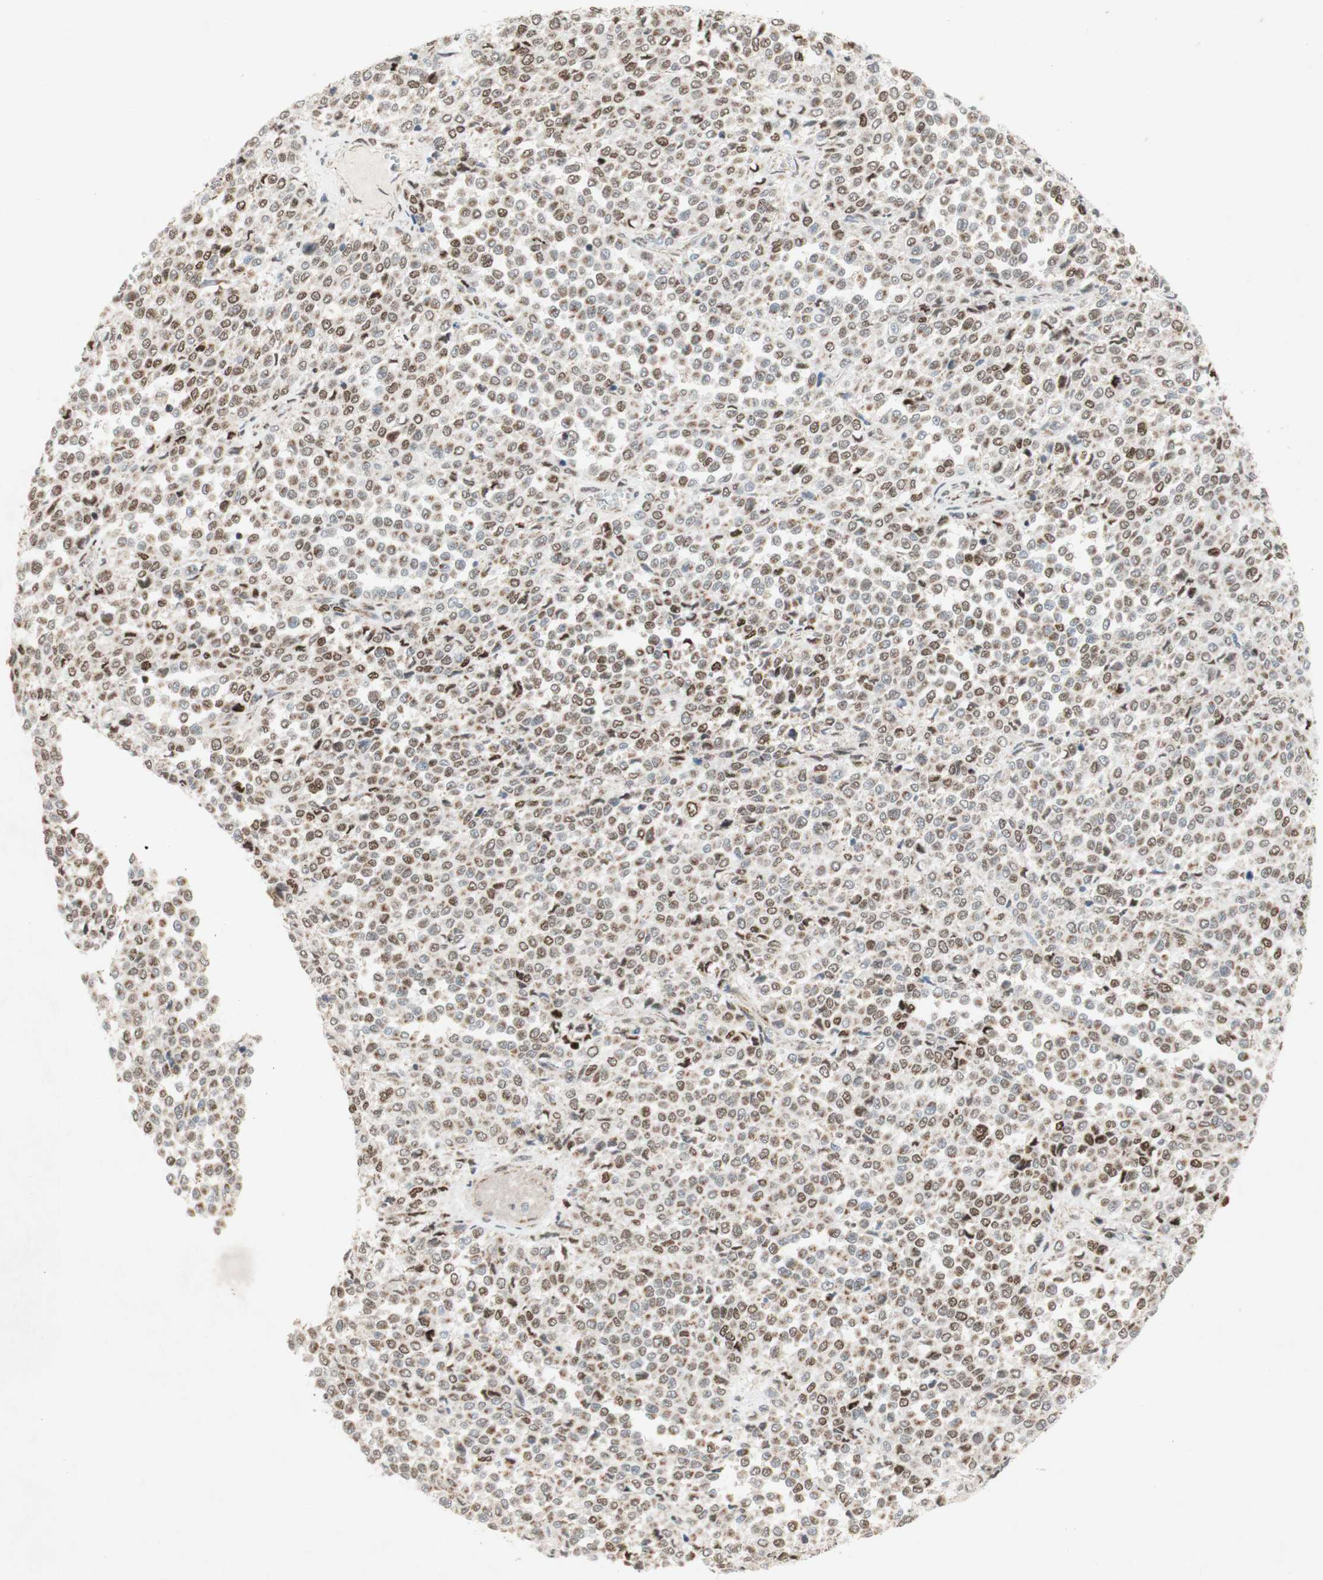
{"staining": {"intensity": "weak", "quantity": "25%-75%", "location": "nuclear"}, "tissue": "melanoma", "cell_type": "Tumor cells", "image_type": "cancer", "snomed": [{"axis": "morphology", "description": "Malignant melanoma, Metastatic site"}, {"axis": "topography", "description": "Pancreas"}], "caption": "The micrograph demonstrates a brown stain indicating the presence of a protein in the nuclear of tumor cells in melanoma.", "gene": "DNMT3A", "patient": {"sex": "female", "age": 30}}